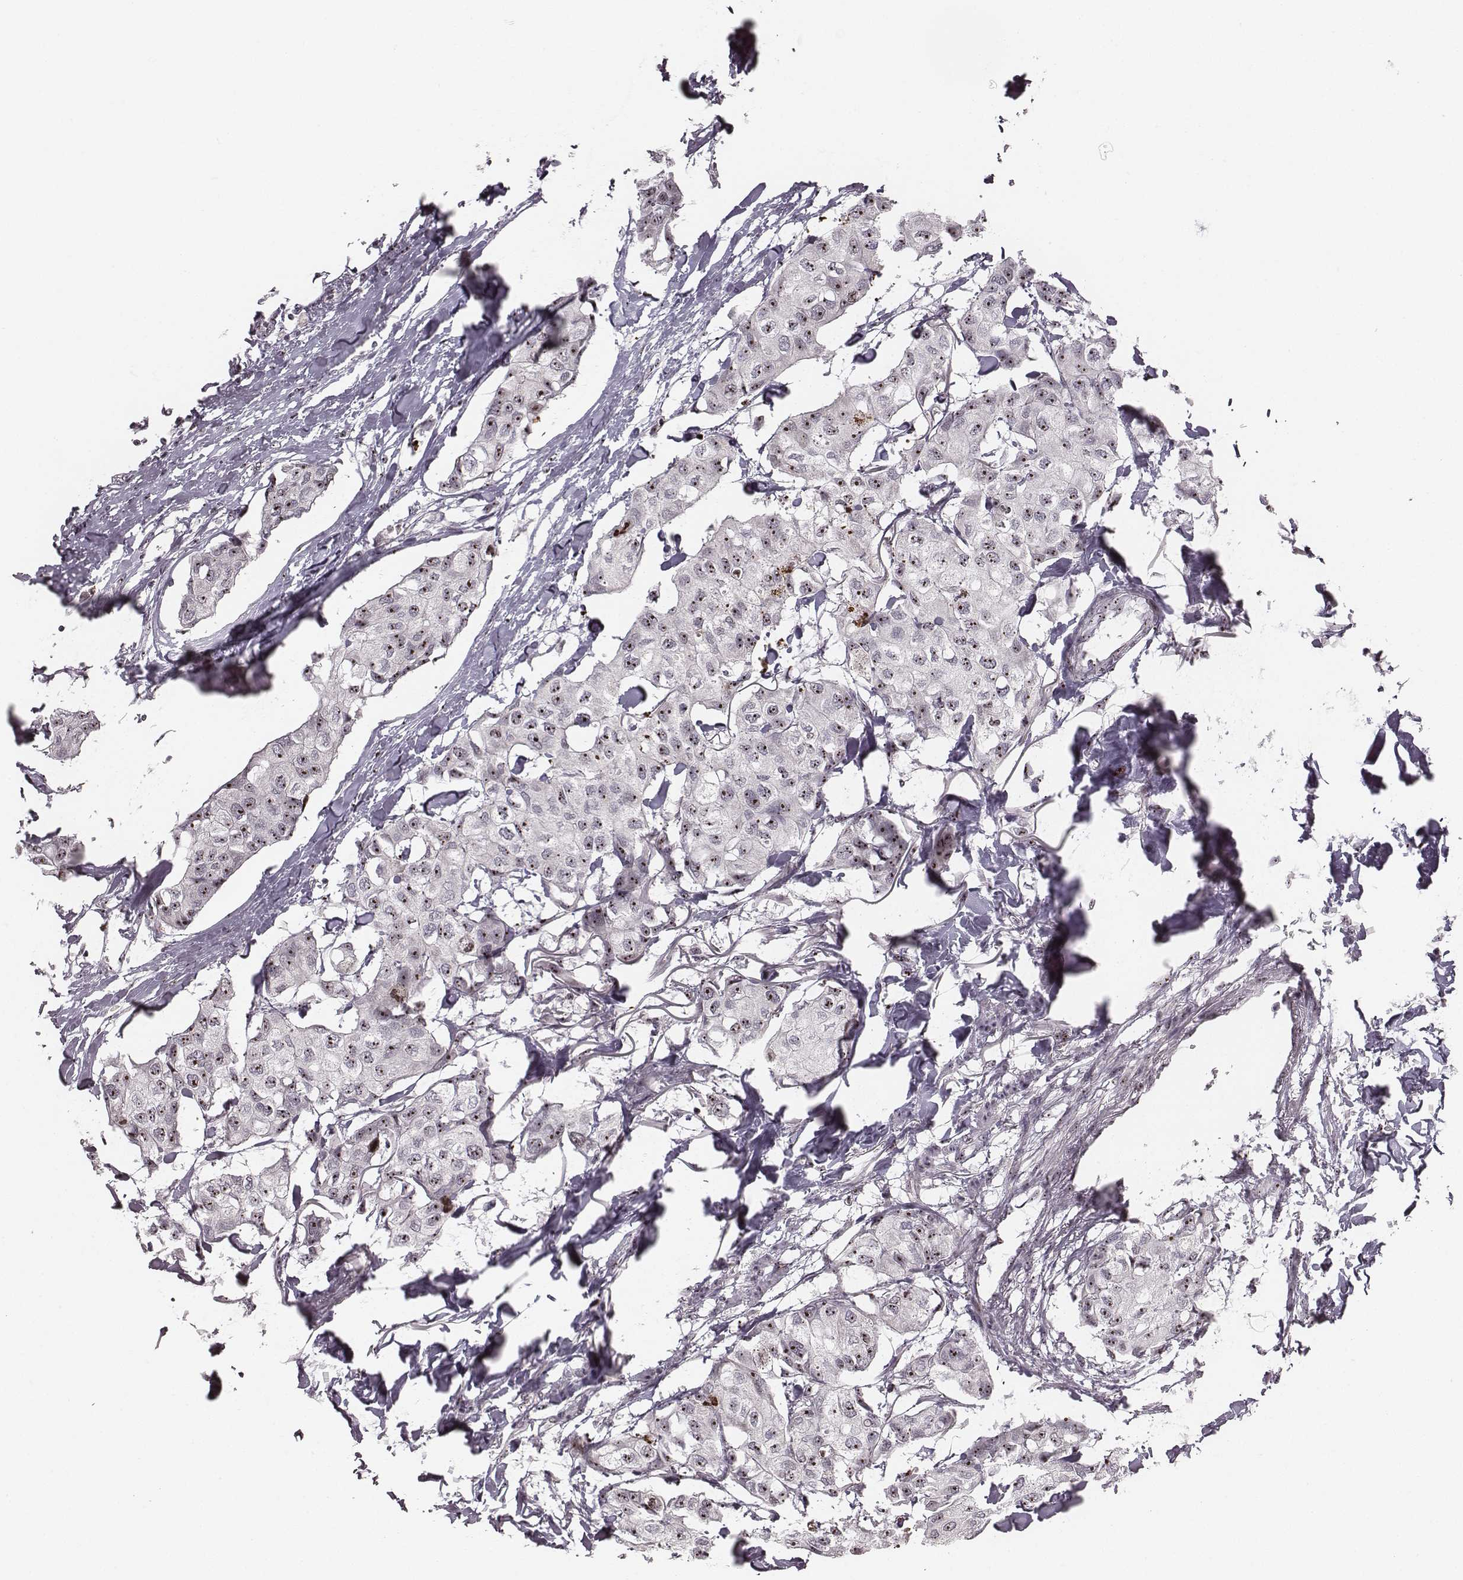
{"staining": {"intensity": "moderate", "quantity": ">75%", "location": "nuclear"}, "tissue": "breast cancer", "cell_type": "Tumor cells", "image_type": "cancer", "snomed": [{"axis": "morphology", "description": "Duct carcinoma"}, {"axis": "topography", "description": "Breast"}], "caption": "Immunohistochemical staining of human breast cancer reveals medium levels of moderate nuclear protein positivity in approximately >75% of tumor cells.", "gene": "NOP56", "patient": {"sex": "female", "age": 80}}